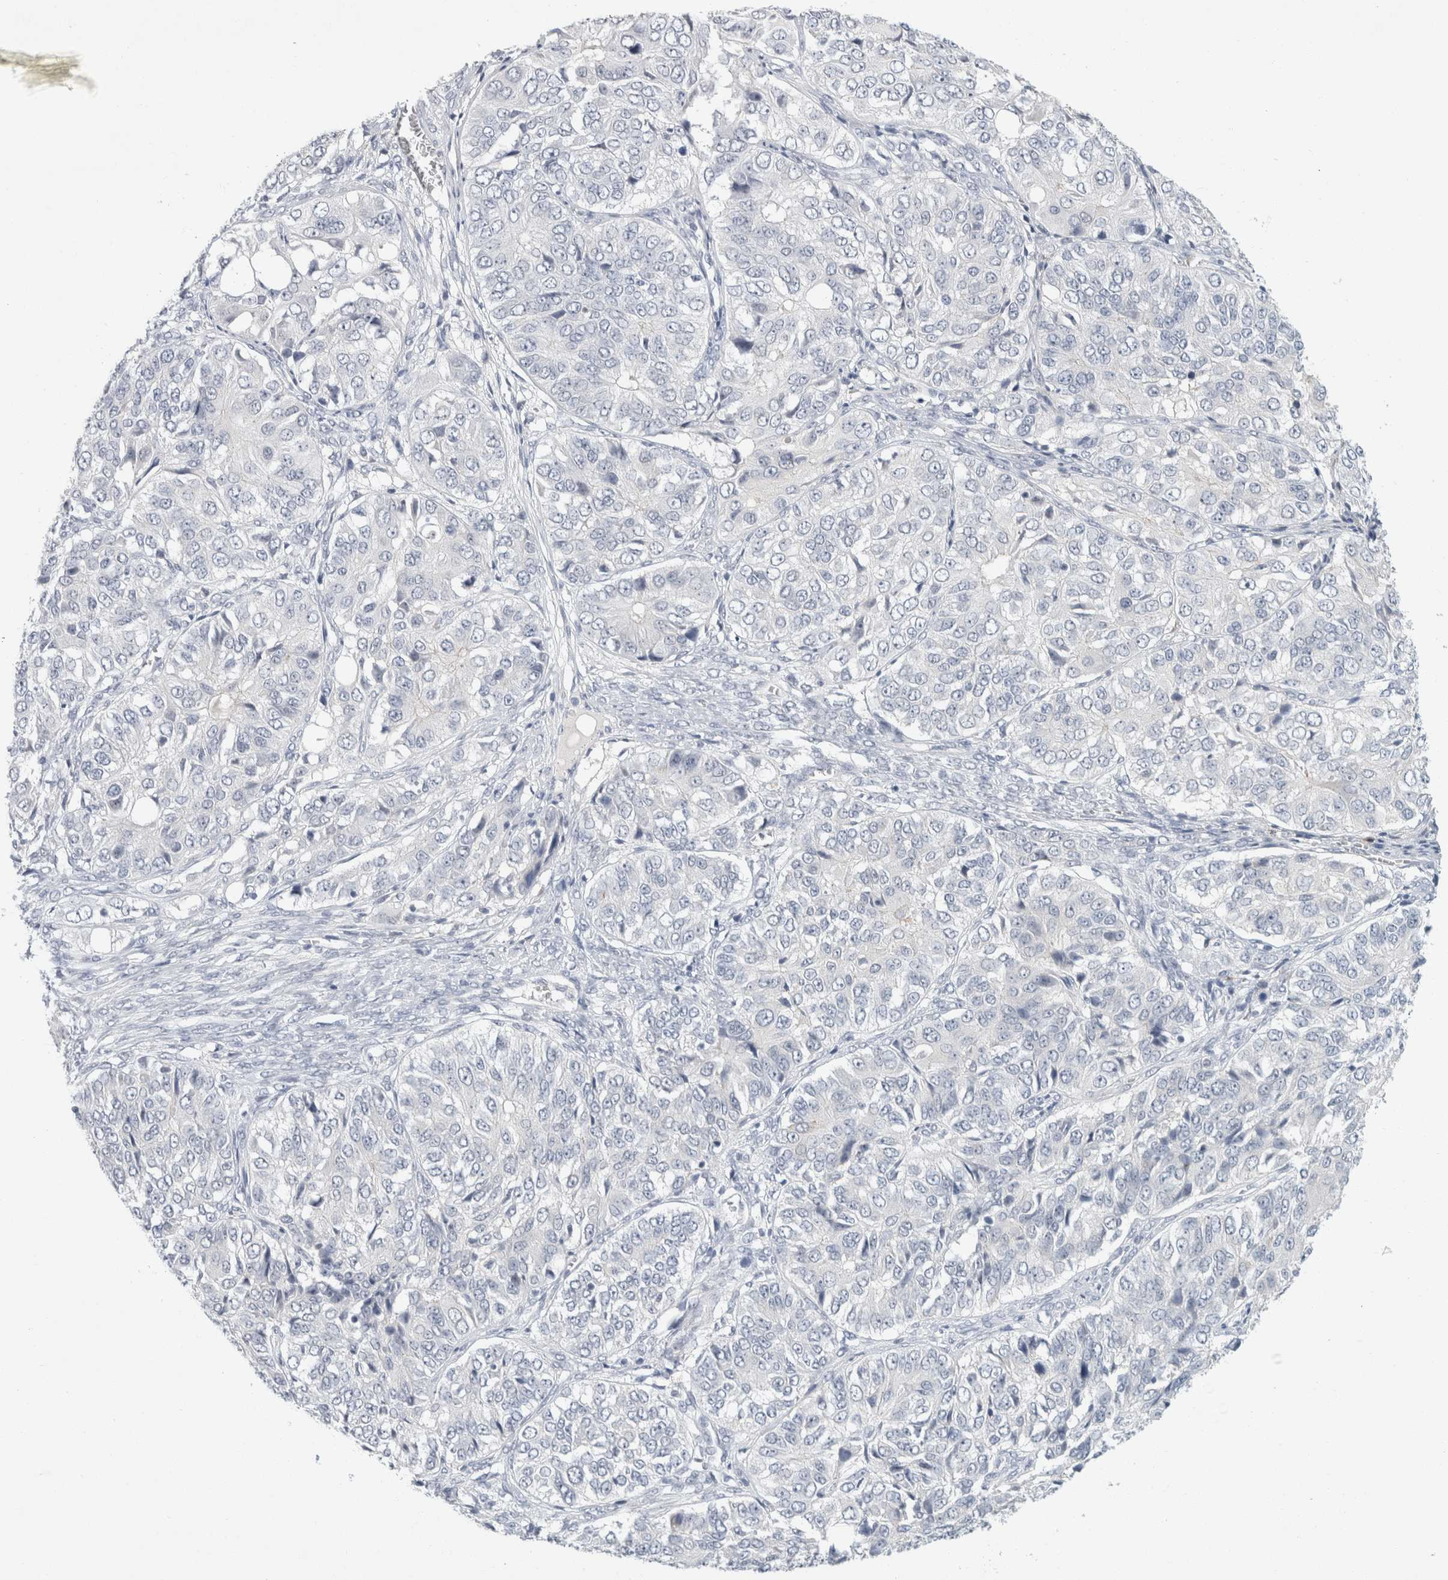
{"staining": {"intensity": "negative", "quantity": "none", "location": "none"}, "tissue": "ovarian cancer", "cell_type": "Tumor cells", "image_type": "cancer", "snomed": [{"axis": "morphology", "description": "Carcinoma, endometroid"}, {"axis": "topography", "description": "Ovary"}], "caption": "Ovarian endometroid carcinoma was stained to show a protein in brown. There is no significant expression in tumor cells.", "gene": "NIPA1", "patient": {"sex": "female", "age": 51}}